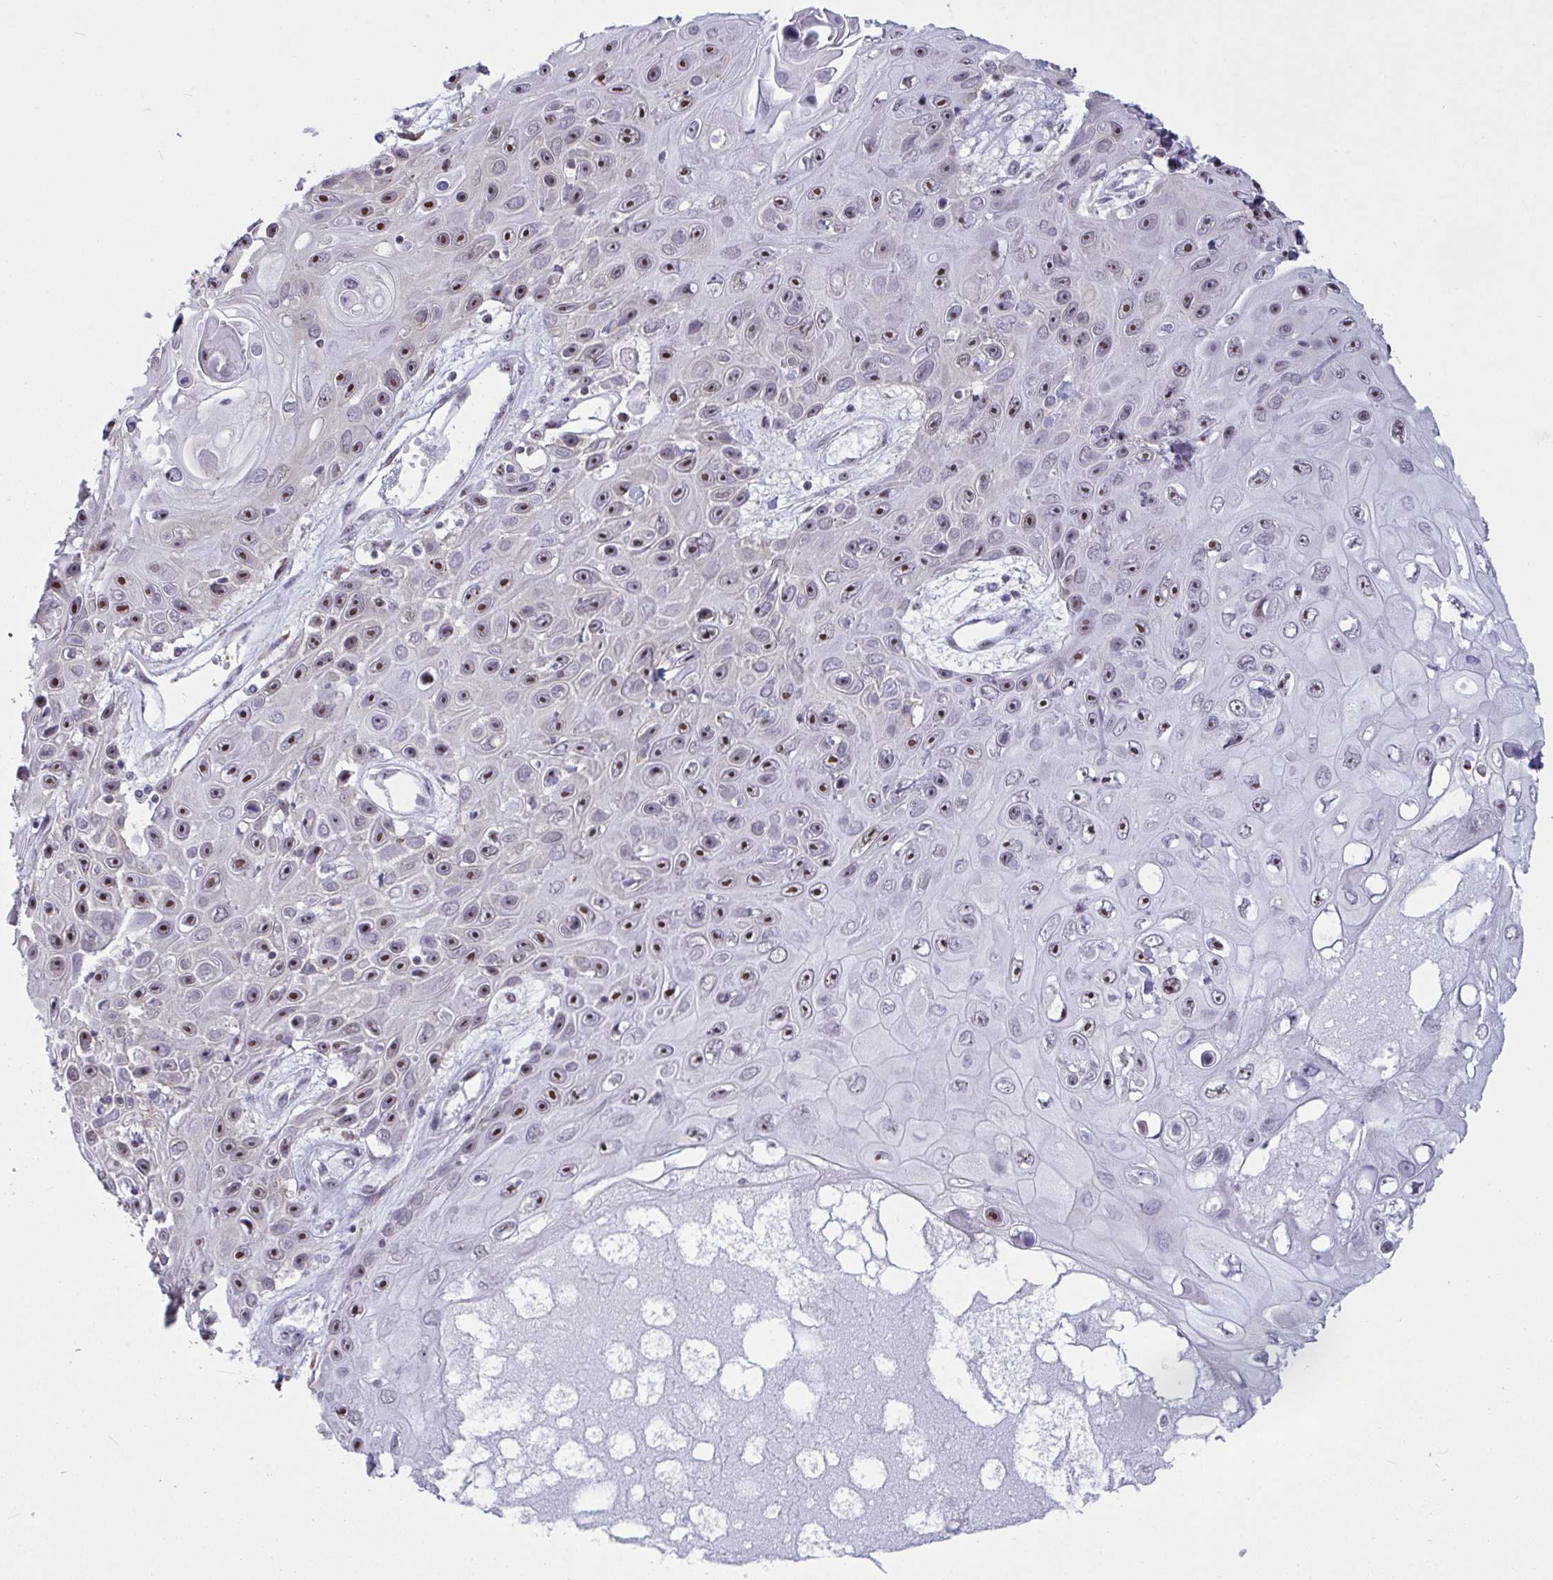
{"staining": {"intensity": "moderate", "quantity": ">75%", "location": "nuclear"}, "tissue": "skin cancer", "cell_type": "Tumor cells", "image_type": "cancer", "snomed": [{"axis": "morphology", "description": "Squamous cell carcinoma, NOS"}, {"axis": "topography", "description": "Skin"}], "caption": "Immunohistochemistry (IHC) micrograph of neoplastic tissue: squamous cell carcinoma (skin) stained using immunohistochemistry (IHC) demonstrates medium levels of moderate protein expression localized specifically in the nuclear of tumor cells, appearing as a nuclear brown color.", "gene": "SUPT16H", "patient": {"sex": "male", "age": 82}}